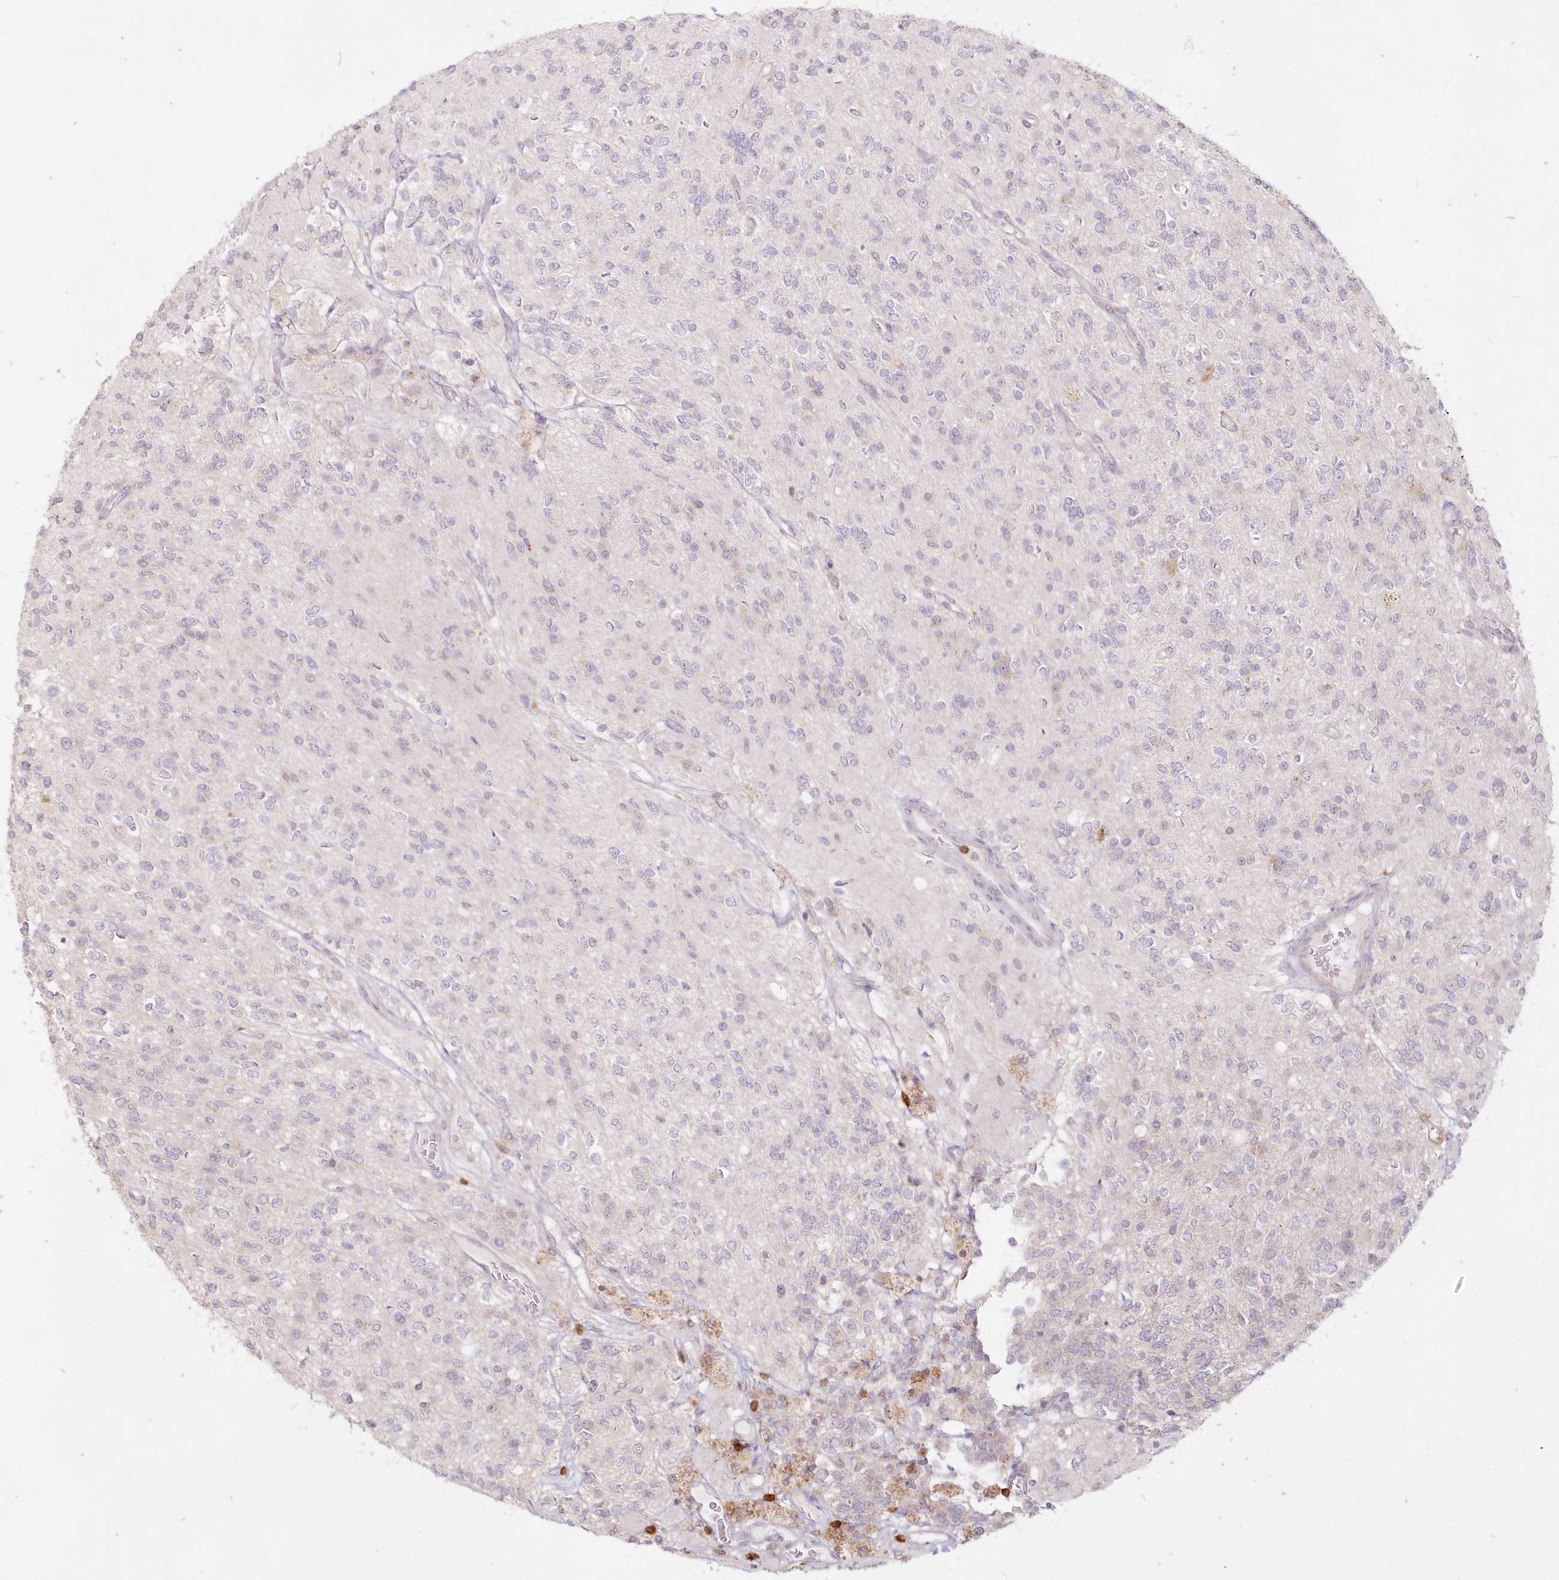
{"staining": {"intensity": "negative", "quantity": "none", "location": "none"}, "tissue": "glioma", "cell_type": "Tumor cells", "image_type": "cancer", "snomed": [{"axis": "morphology", "description": "Glioma, malignant, High grade"}, {"axis": "topography", "description": "Brain"}], "caption": "Protein analysis of malignant high-grade glioma demonstrates no significant staining in tumor cells.", "gene": "MTMR3", "patient": {"sex": "male", "age": 34}}